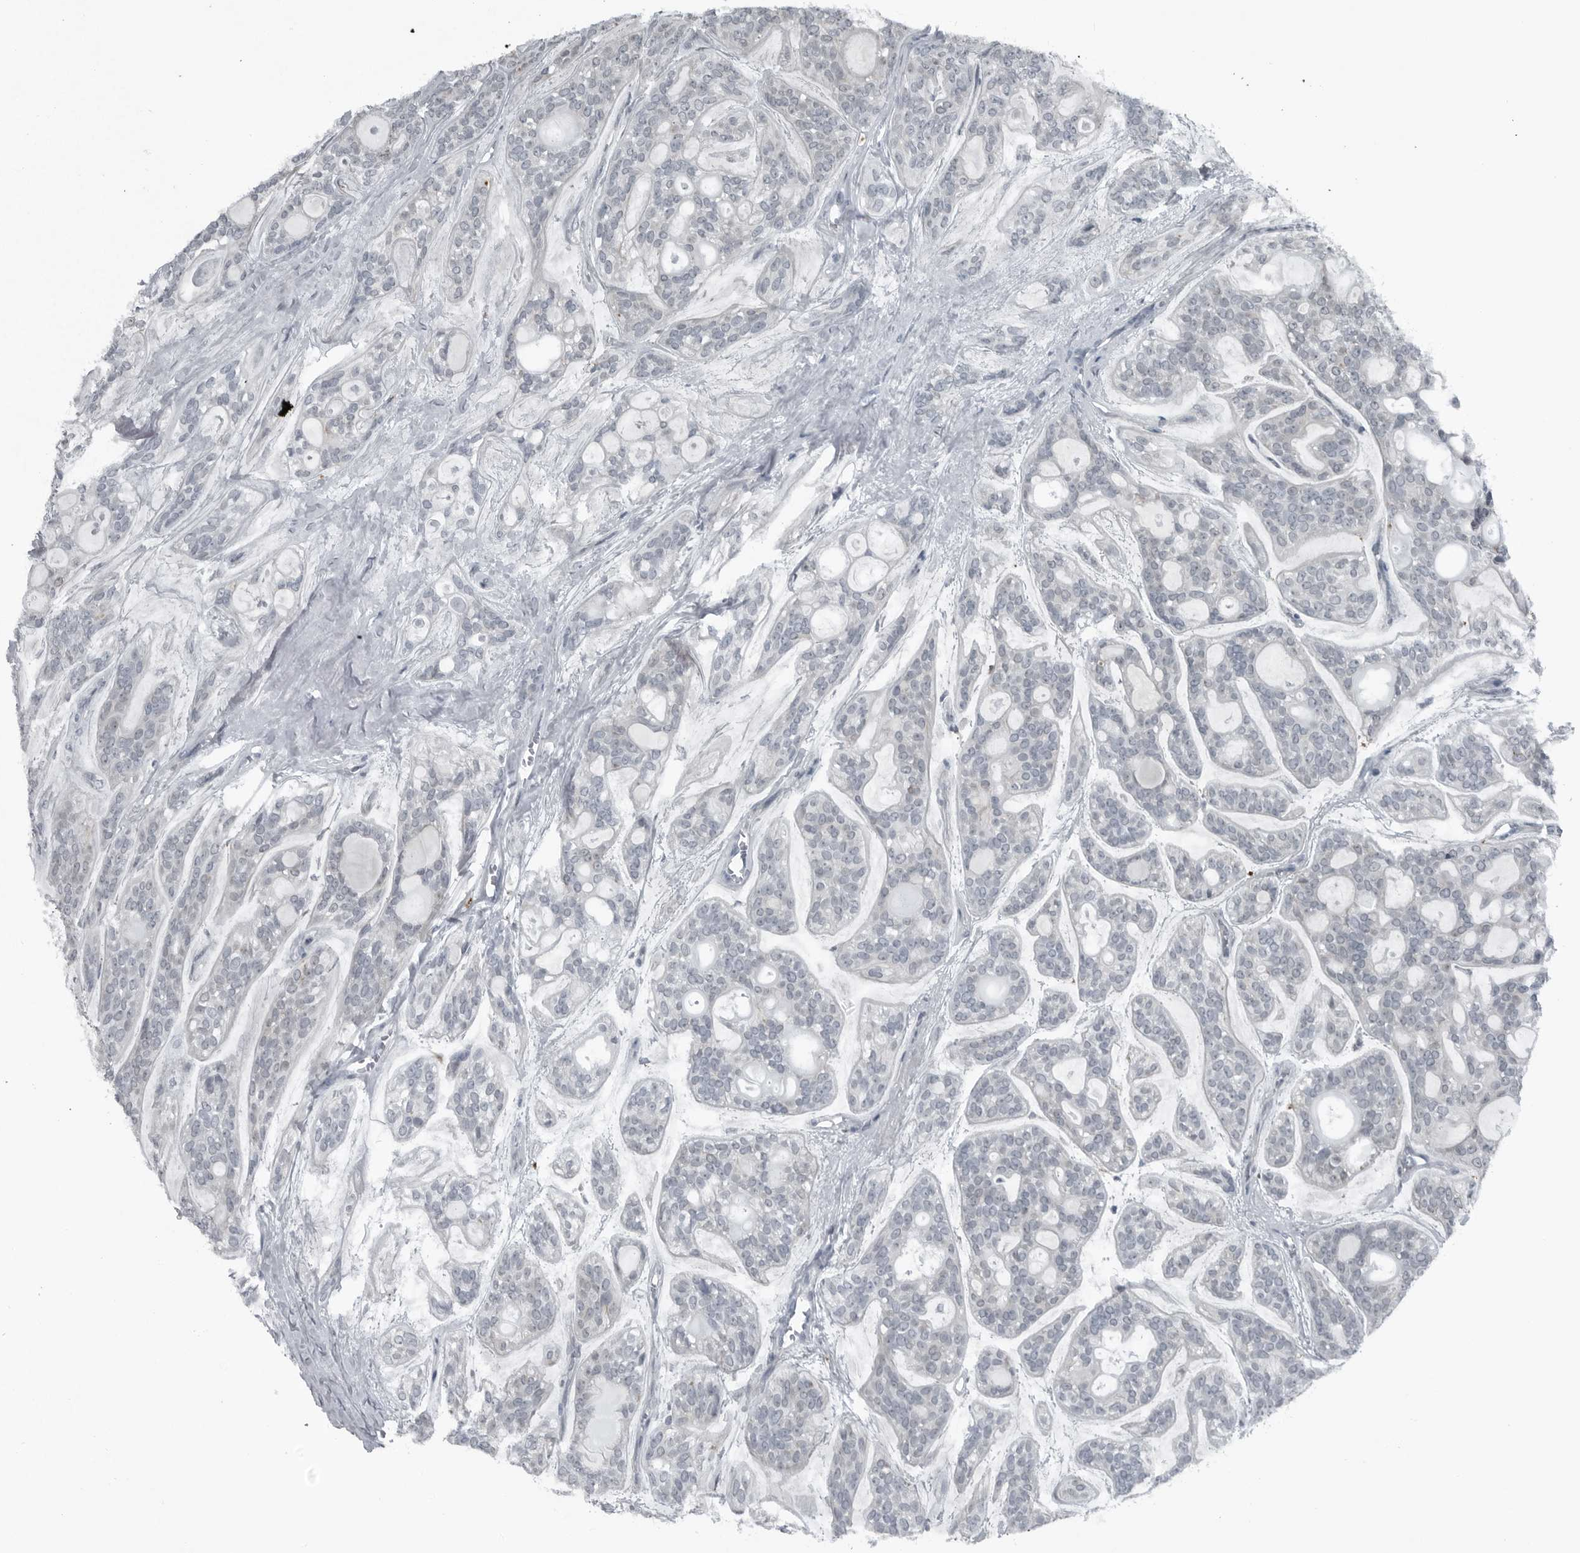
{"staining": {"intensity": "negative", "quantity": "none", "location": "none"}, "tissue": "head and neck cancer", "cell_type": "Tumor cells", "image_type": "cancer", "snomed": [{"axis": "morphology", "description": "Adenocarcinoma, NOS"}, {"axis": "topography", "description": "Head-Neck"}], "caption": "The photomicrograph reveals no staining of tumor cells in adenocarcinoma (head and neck).", "gene": "GAK", "patient": {"sex": "male", "age": 66}}